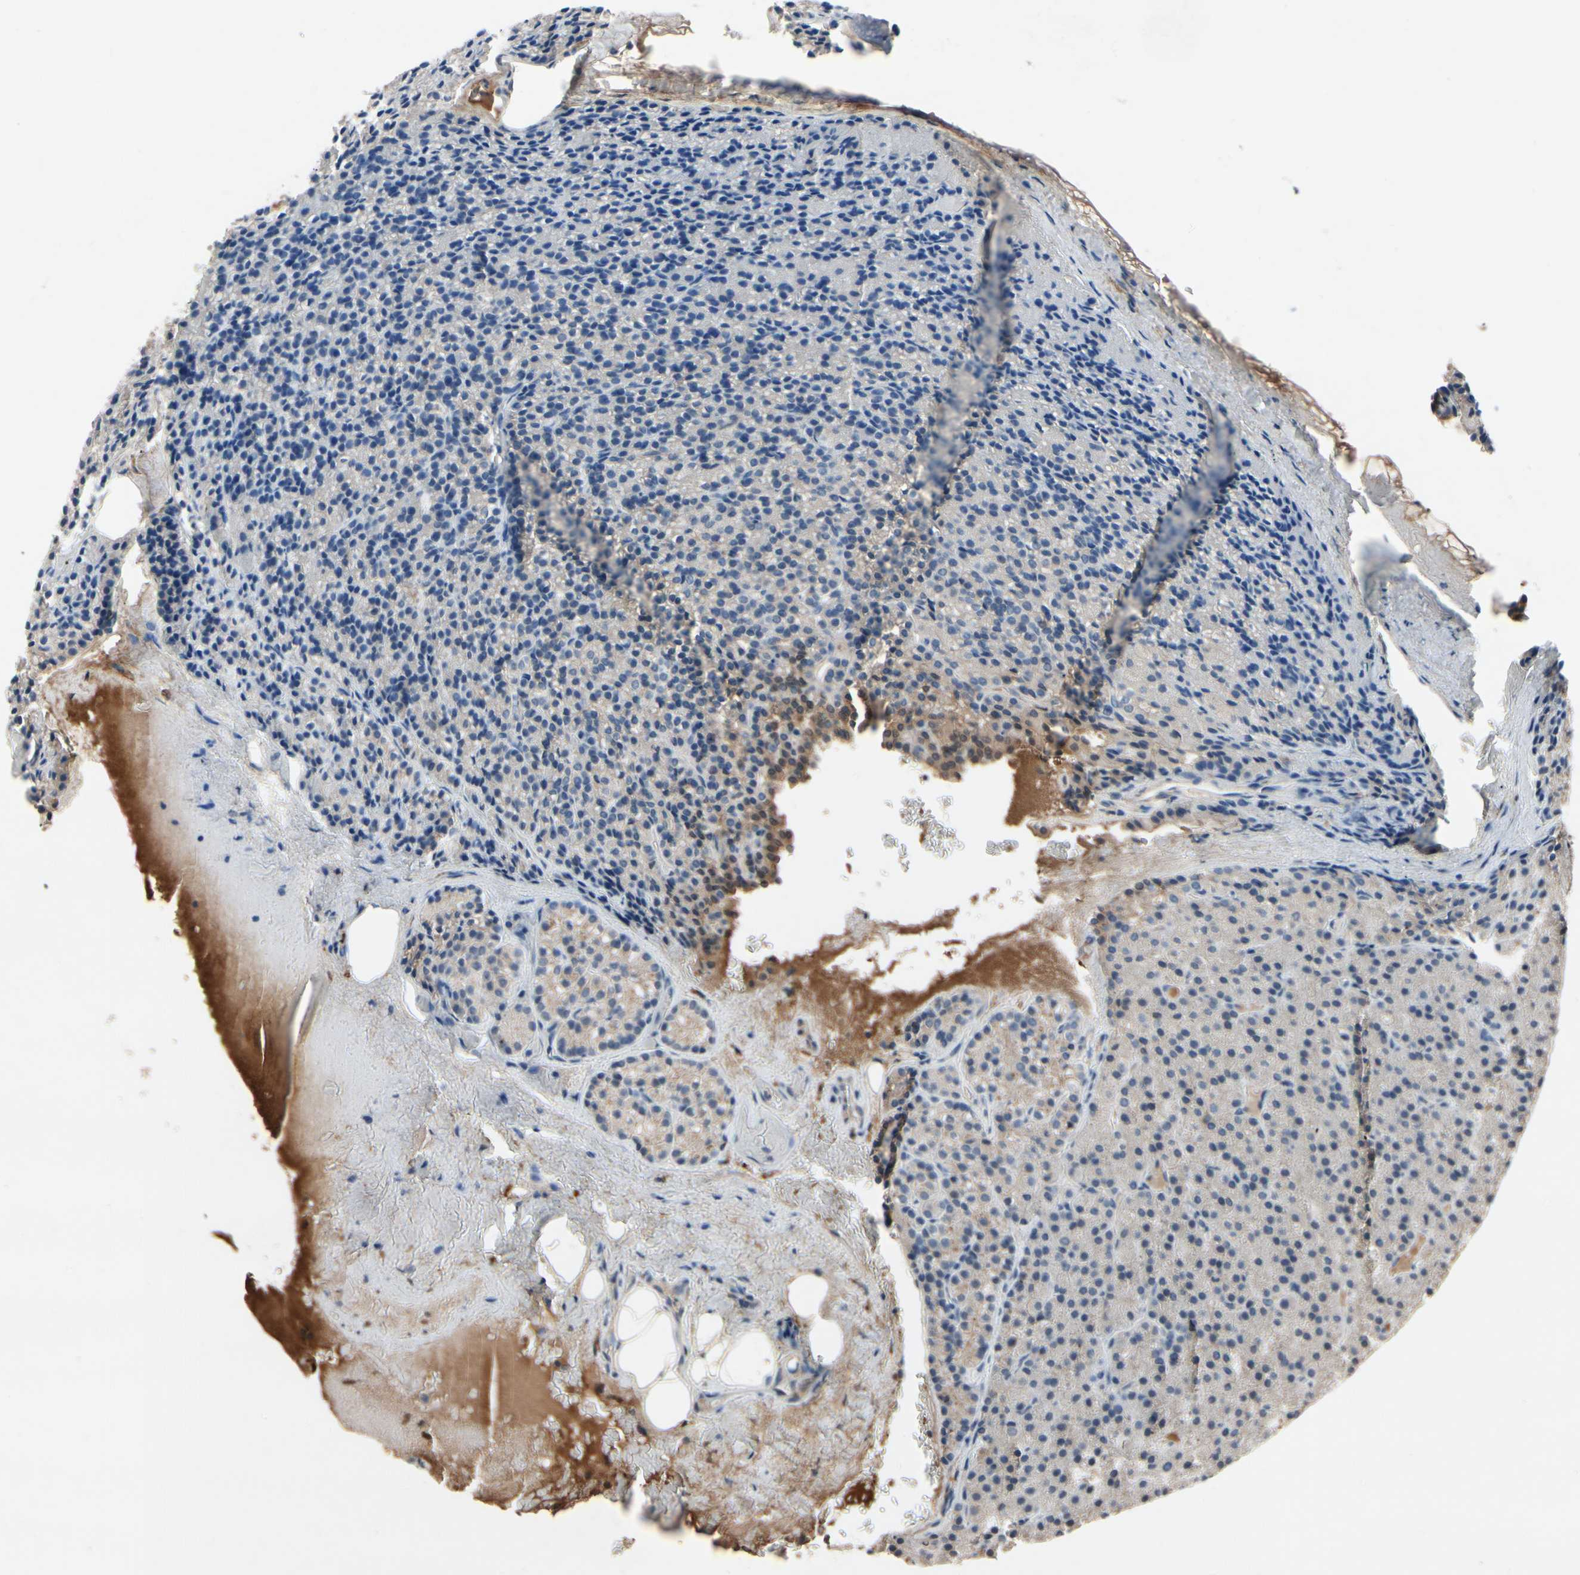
{"staining": {"intensity": "weak", "quantity": ">75%", "location": "cytoplasmic/membranous"}, "tissue": "parathyroid gland", "cell_type": "Glandular cells", "image_type": "normal", "snomed": [{"axis": "morphology", "description": "Normal tissue, NOS"}, {"axis": "morphology", "description": "Hyperplasia, NOS"}, {"axis": "topography", "description": "Parathyroid gland"}], "caption": "The image shows staining of normal parathyroid gland, revealing weak cytoplasmic/membranous protein staining (brown color) within glandular cells. Ihc stains the protein in brown and the nuclei are stained blue.", "gene": "IL1RL1", "patient": {"sex": "male", "age": 44}}